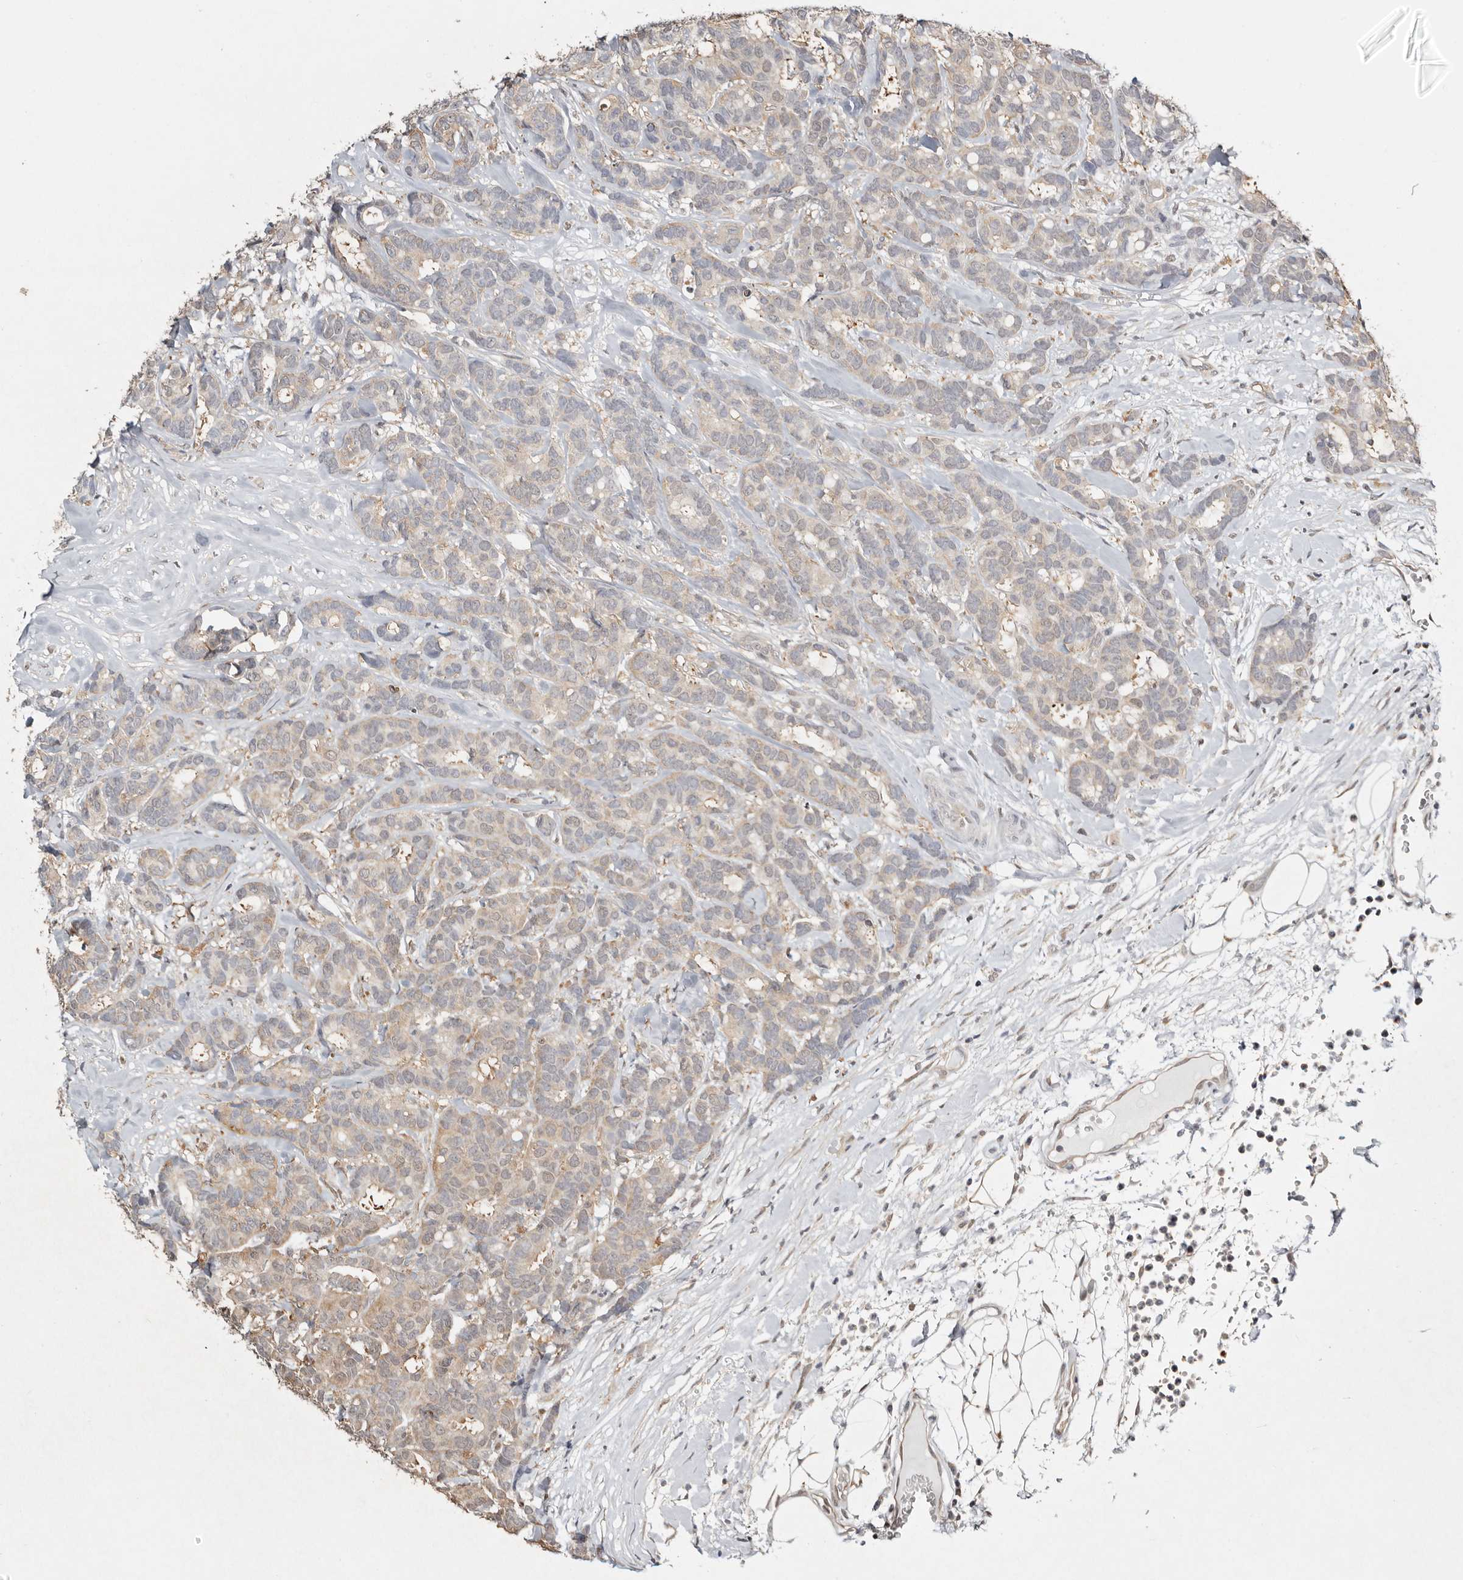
{"staining": {"intensity": "weak", "quantity": ">75%", "location": "cytoplasmic/membranous"}, "tissue": "breast cancer", "cell_type": "Tumor cells", "image_type": "cancer", "snomed": [{"axis": "morphology", "description": "Duct carcinoma"}, {"axis": "topography", "description": "Breast"}], "caption": "IHC staining of breast intraductal carcinoma, which displays low levels of weak cytoplasmic/membranous staining in about >75% of tumor cells indicating weak cytoplasmic/membranous protein expression. The staining was performed using DAB (brown) for protein detection and nuclei were counterstained in hematoxylin (blue).", "gene": "PSMA5", "patient": {"sex": "female", "age": 87}}